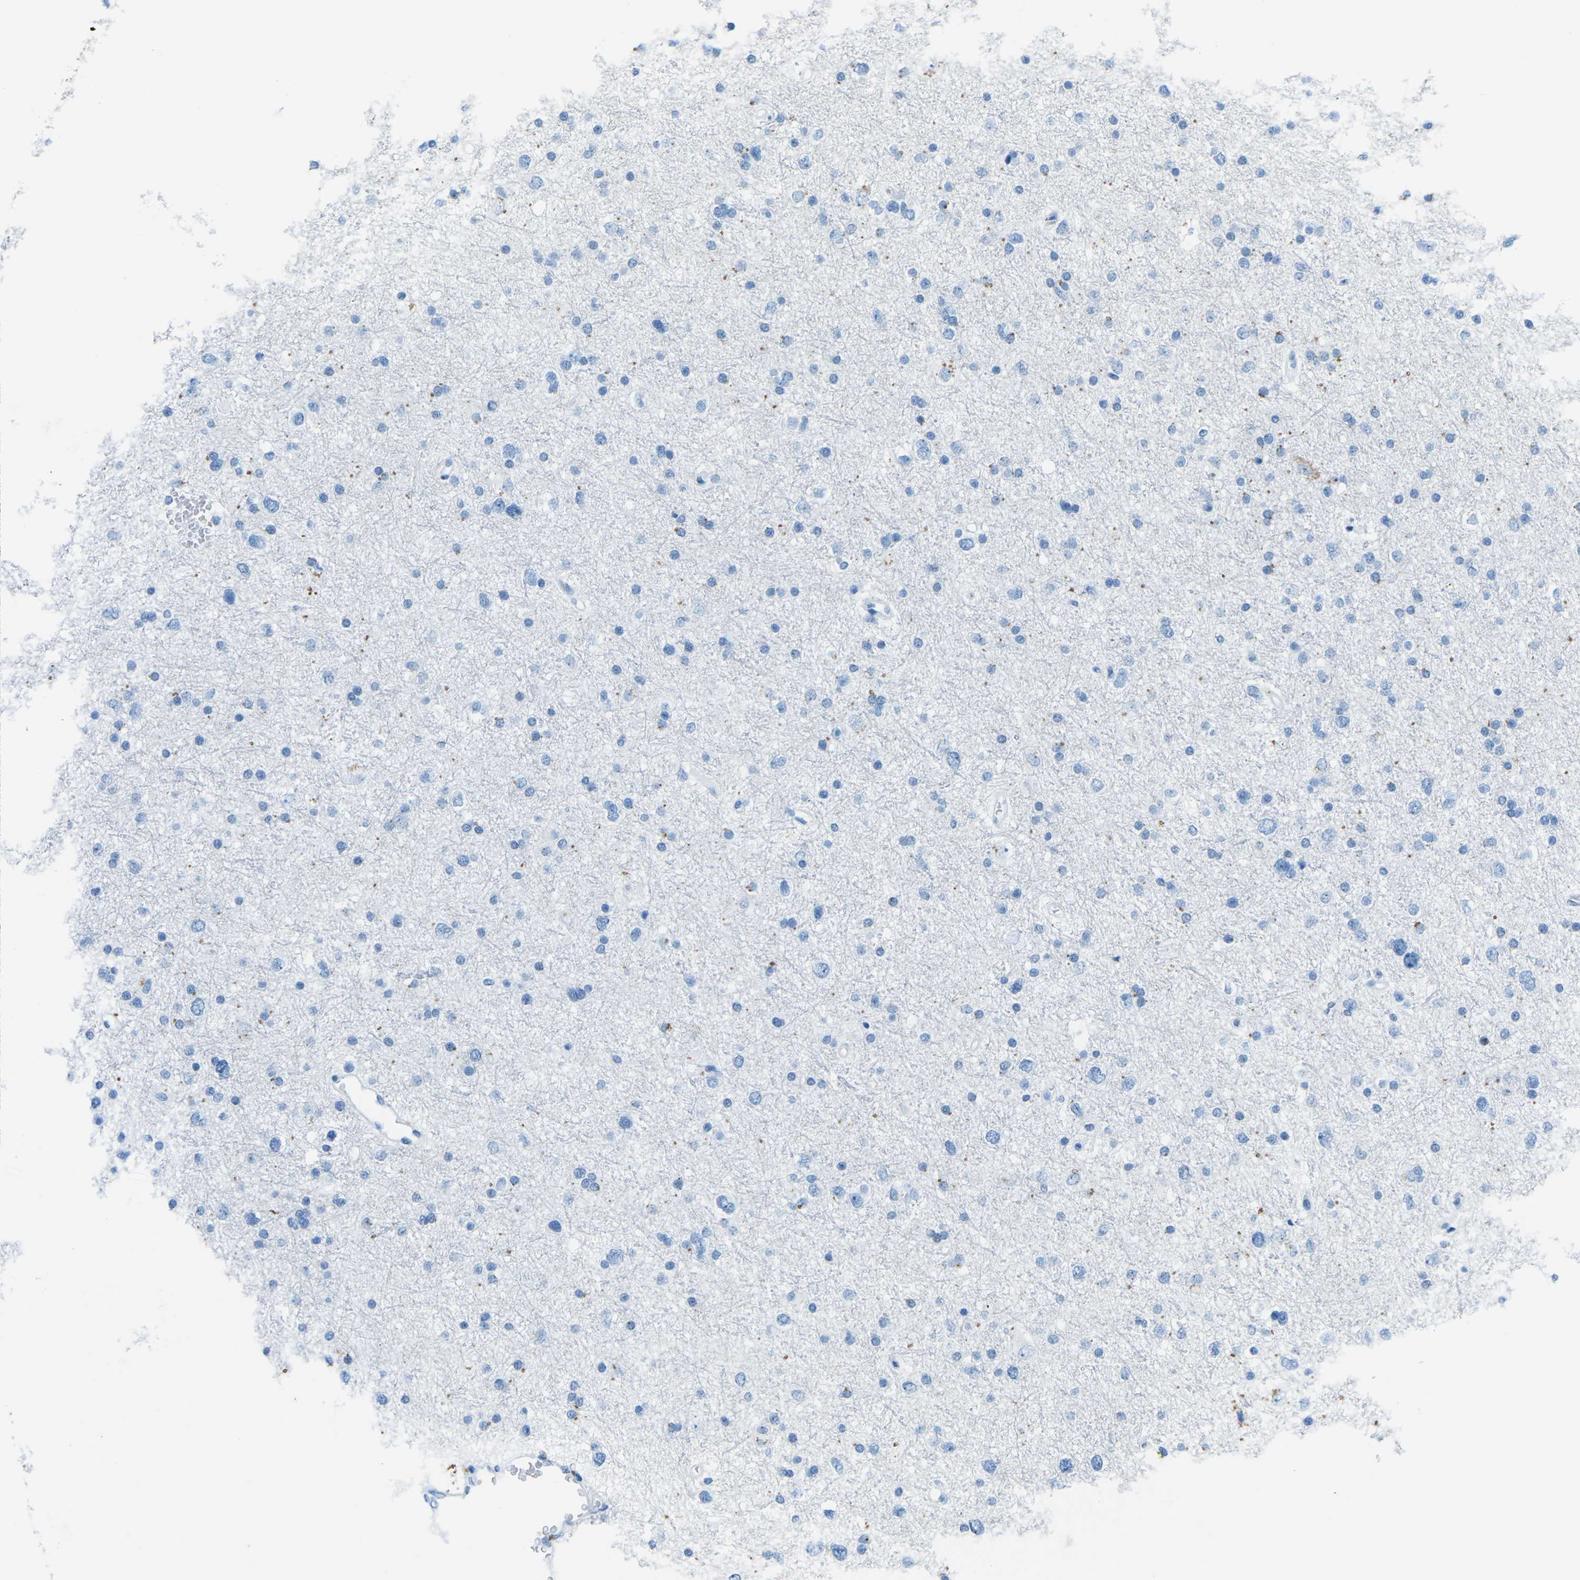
{"staining": {"intensity": "negative", "quantity": "none", "location": "none"}, "tissue": "glioma", "cell_type": "Tumor cells", "image_type": "cancer", "snomed": [{"axis": "morphology", "description": "Glioma, malignant, Low grade"}, {"axis": "topography", "description": "Brain"}], "caption": "A high-resolution histopathology image shows IHC staining of malignant glioma (low-grade), which shows no significant positivity in tumor cells.", "gene": "MYH8", "patient": {"sex": "female", "age": 37}}